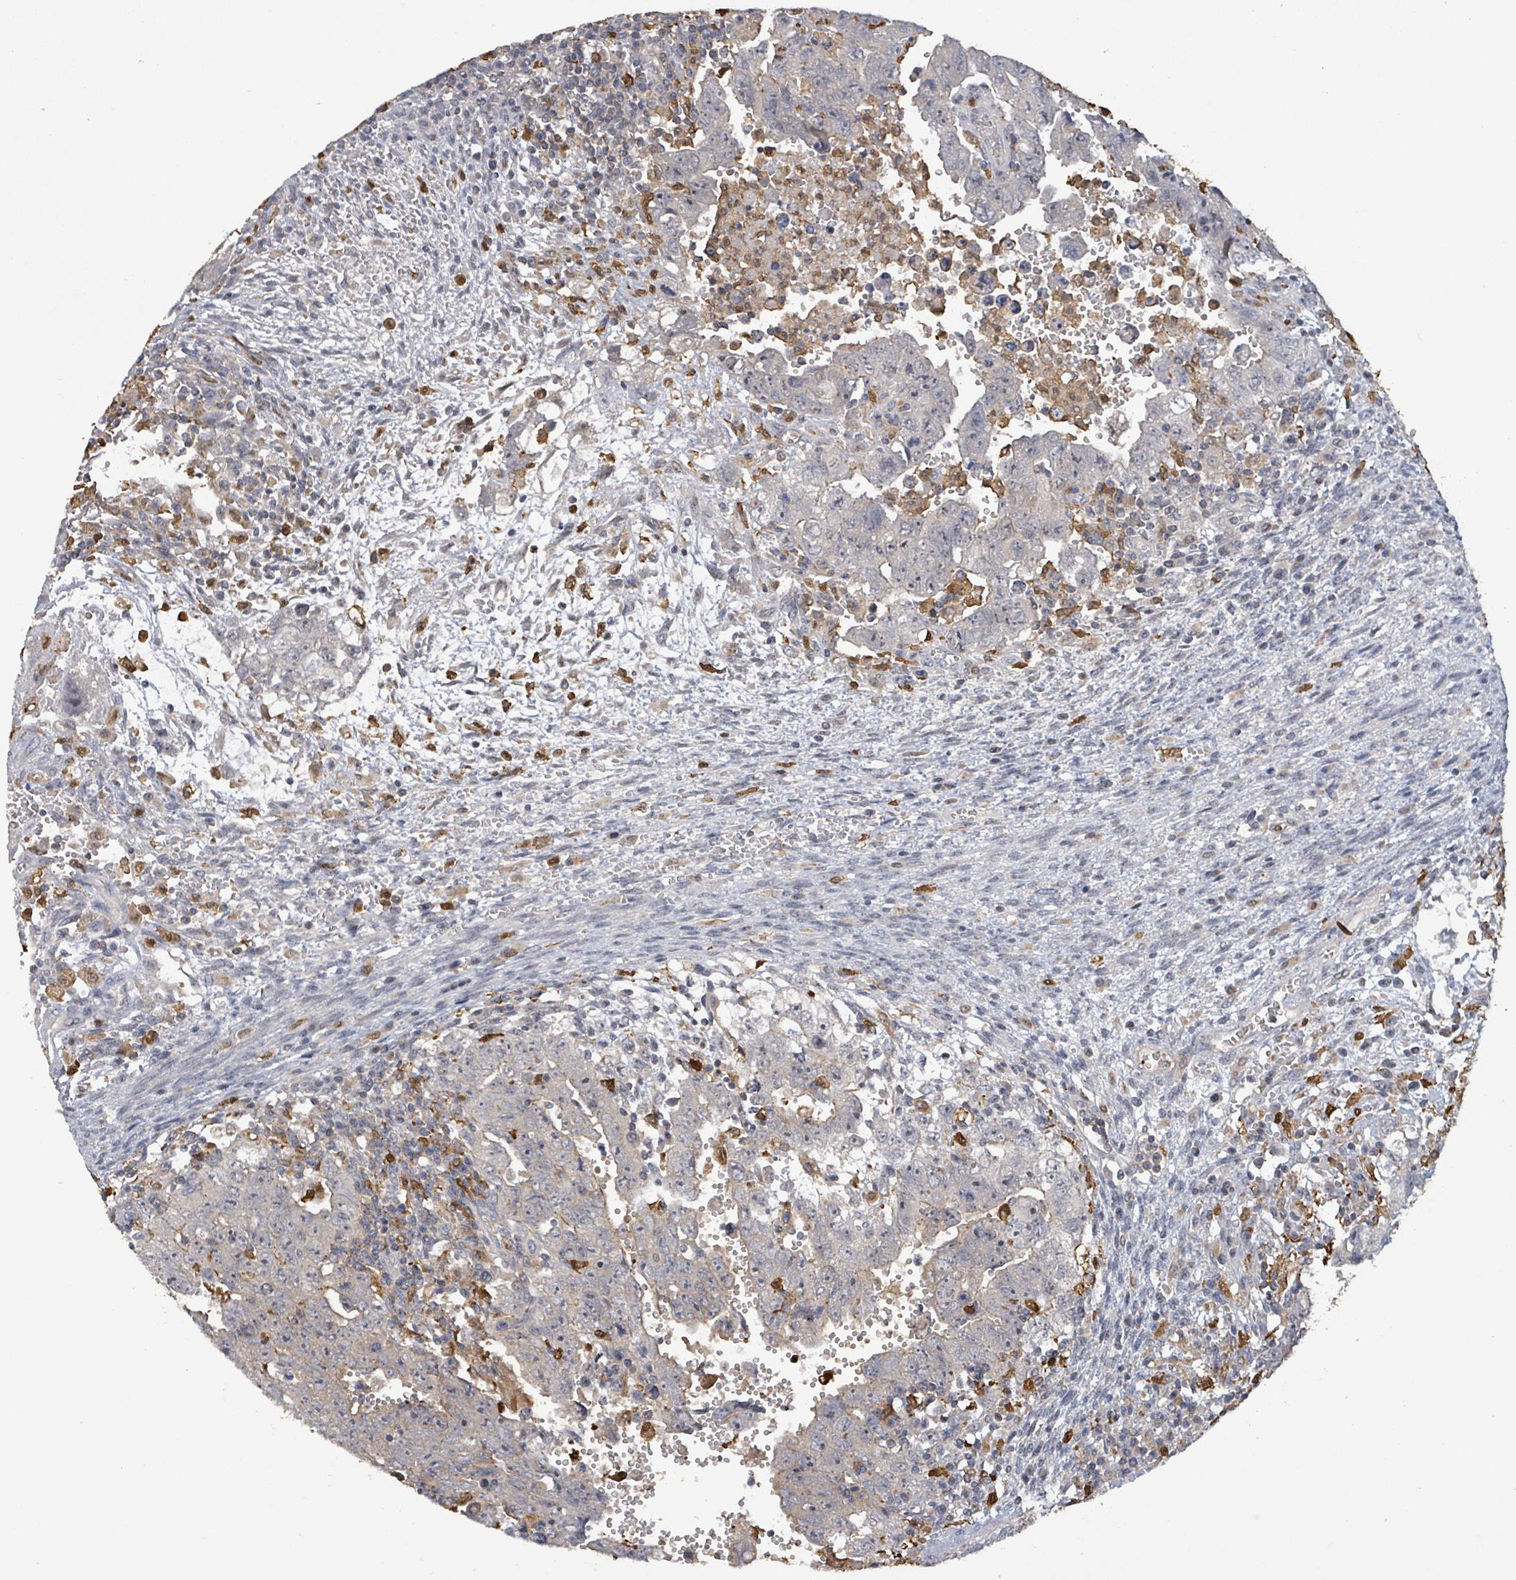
{"staining": {"intensity": "negative", "quantity": "none", "location": "none"}, "tissue": "testis cancer", "cell_type": "Tumor cells", "image_type": "cancer", "snomed": [{"axis": "morphology", "description": "Carcinoma, Embryonal, NOS"}, {"axis": "topography", "description": "Testis"}], "caption": "The IHC histopathology image has no significant positivity in tumor cells of testis cancer tissue.", "gene": "FAM210A", "patient": {"sex": "male", "age": 28}}